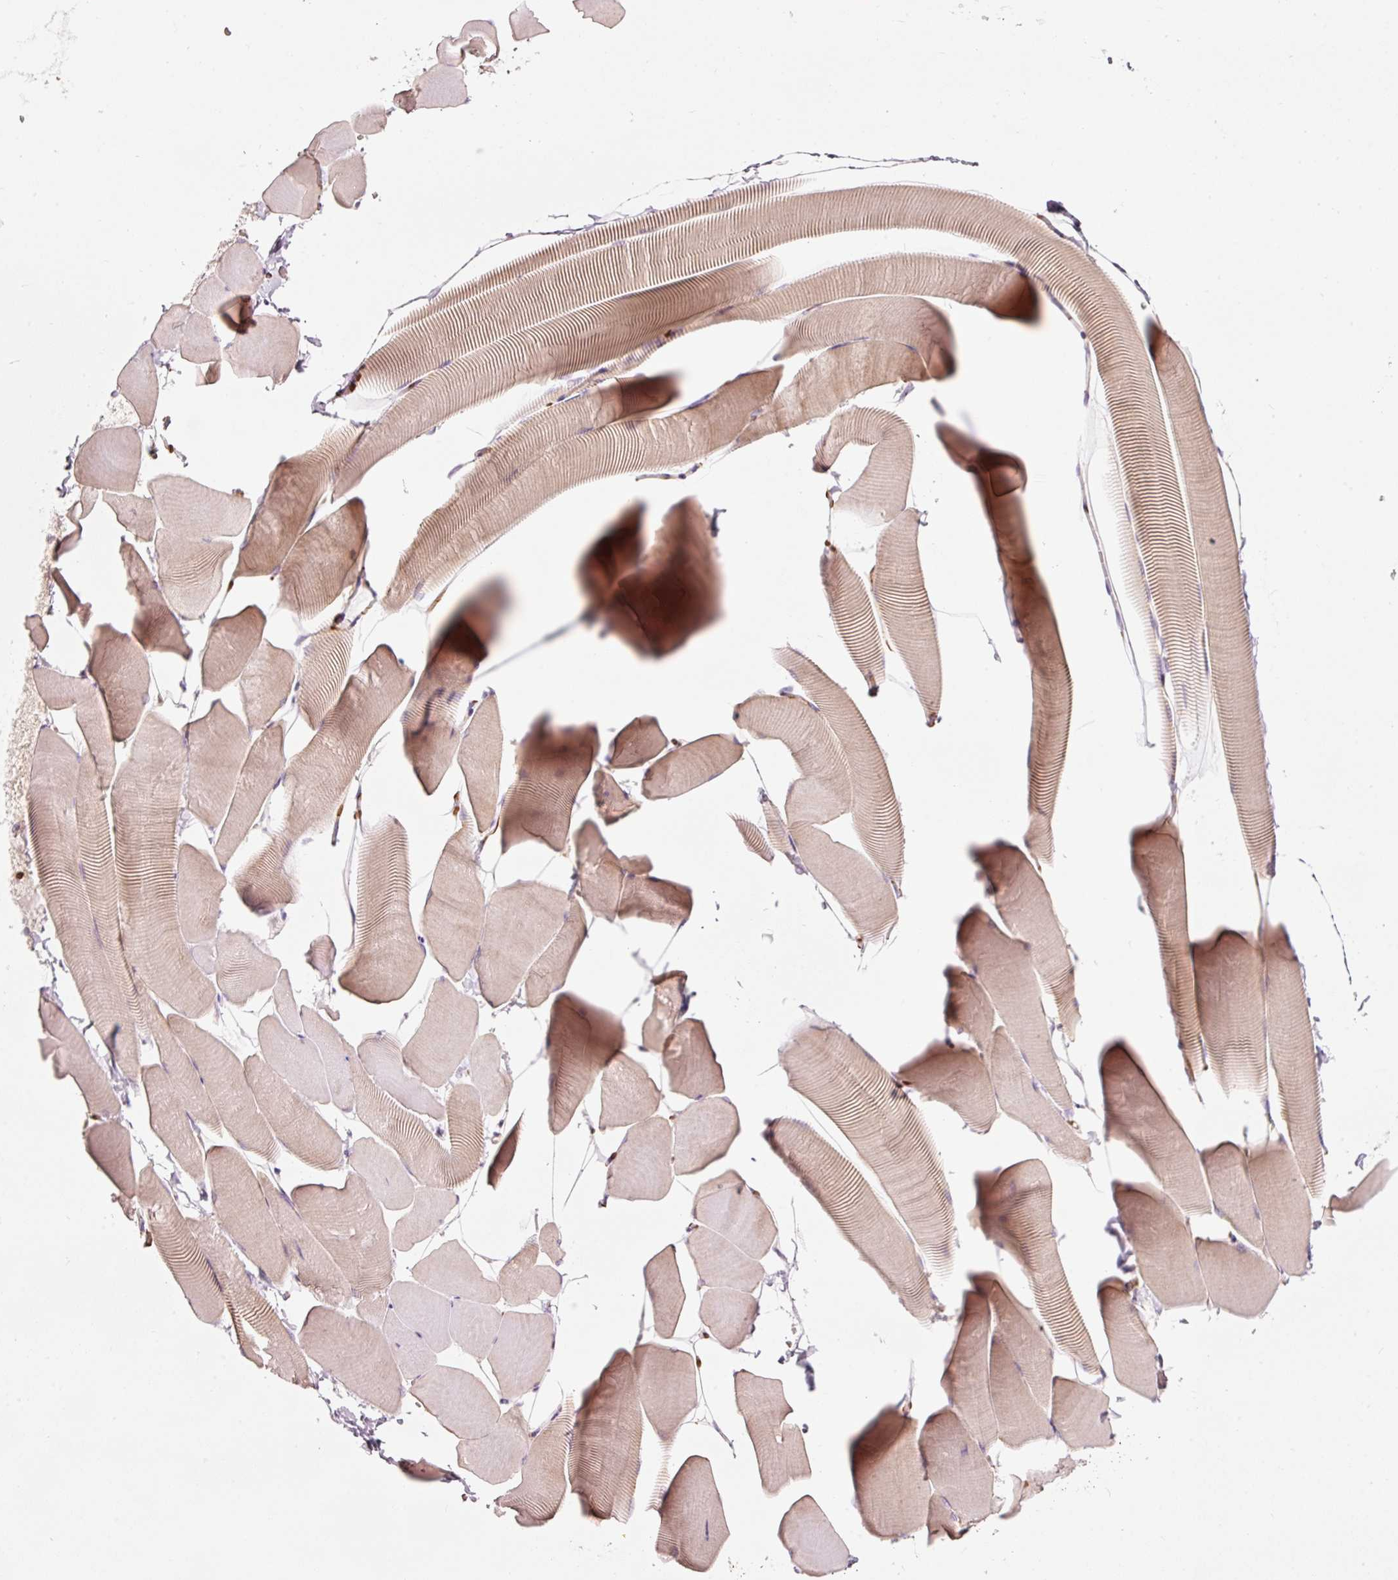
{"staining": {"intensity": "moderate", "quantity": "25%-75%", "location": "cytoplasmic/membranous"}, "tissue": "skeletal muscle", "cell_type": "Myocytes", "image_type": "normal", "snomed": [{"axis": "morphology", "description": "Normal tissue, NOS"}, {"axis": "topography", "description": "Skeletal muscle"}], "caption": "Immunohistochemical staining of benign human skeletal muscle demonstrates moderate cytoplasmic/membranous protein positivity in approximately 25%-75% of myocytes.", "gene": "LDHAL6B", "patient": {"sex": "male", "age": 25}}